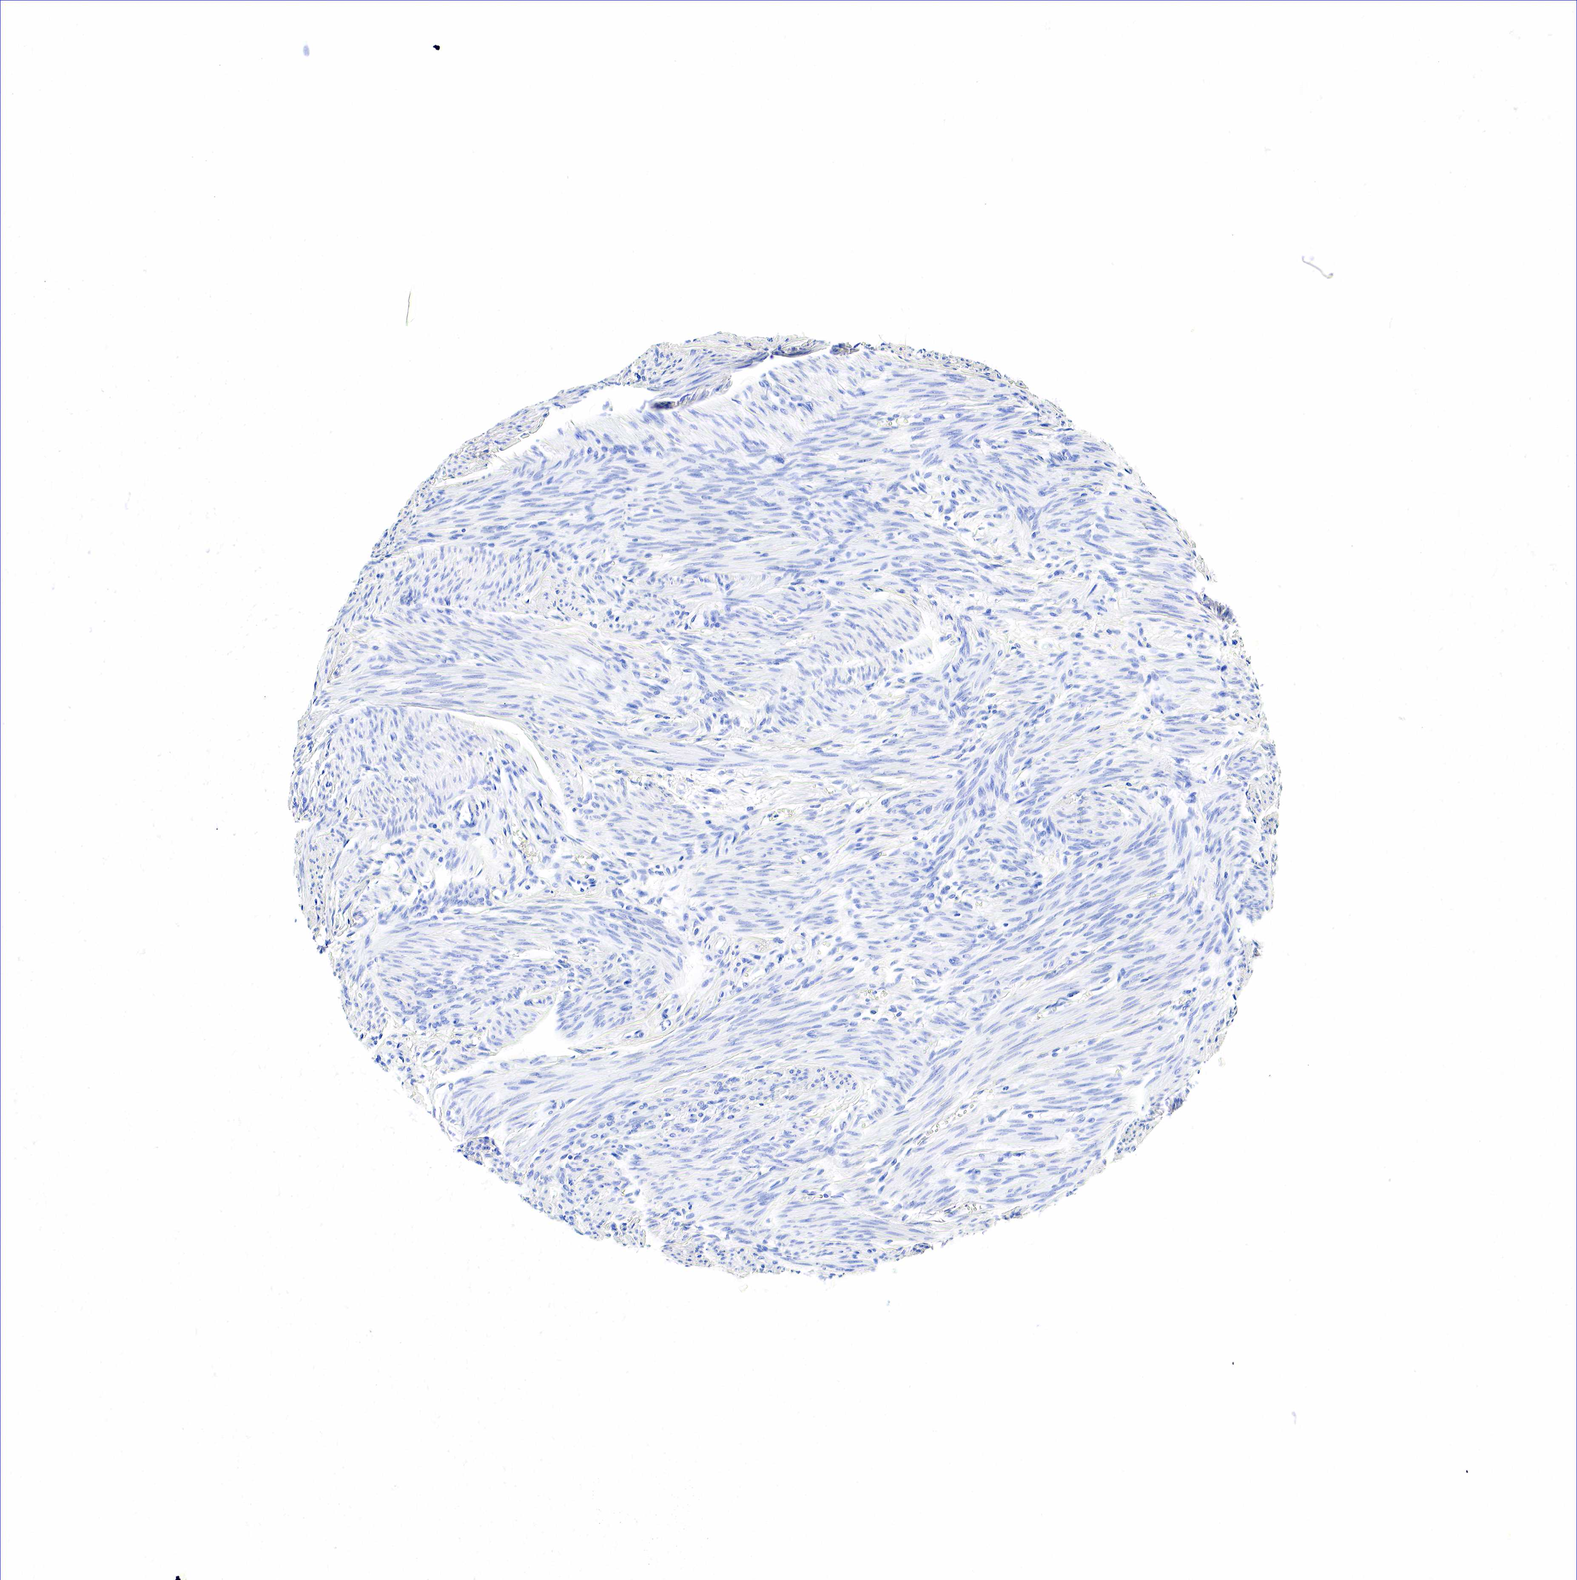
{"staining": {"intensity": "negative", "quantity": "none", "location": "none"}, "tissue": "endometrial cancer", "cell_type": "Tumor cells", "image_type": "cancer", "snomed": [{"axis": "morphology", "description": "Adenocarcinoma, NOS"}, {"axis": "topography", "description": "Endometrium"}], "caption": "Immunohistochemical staining of endometrial adenocarcinoma shows no significant positivity in tumor cells.", "gene": "GAST", "patient": {"sex": "female", "age": 76}}